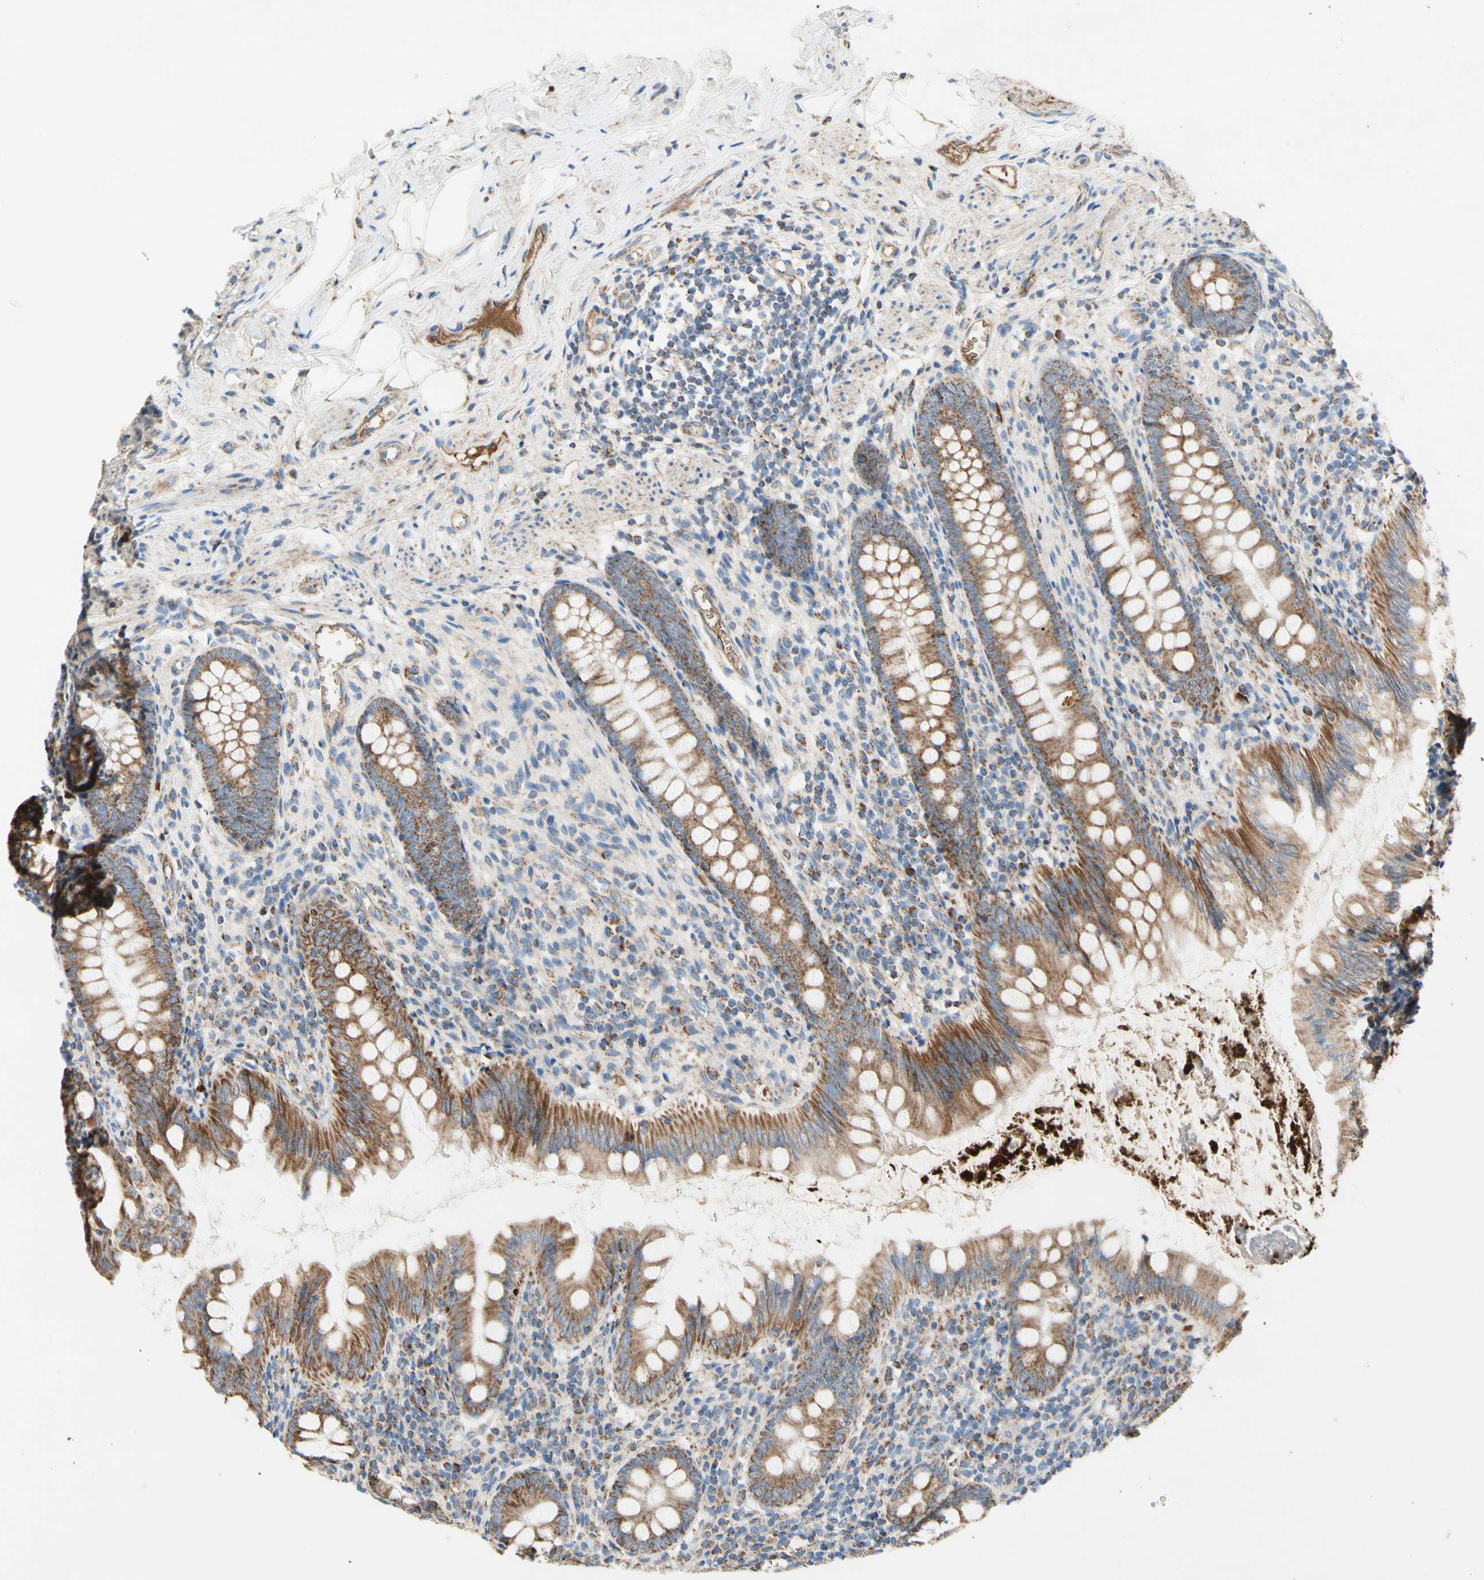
{"staining": {"intensity": "moderate", "quantity": ">75%", "location": "cytoplasmic/membranous"}, "tissue": "appendix", "cell_type": "Glandular cells", "image_type": "normal", "snomed": [{"axis": "morphology", "description": "Normal tissue, NOS"}, {"axis": "topography", "description": "Appendix"}], "caption": "Glandular cells exhibit moderate cytoplasmic/membranous staining in about >75% of cells in normal appendix.", "gene": "SDHB", "patient": {"sex": "female", "age": 77}}